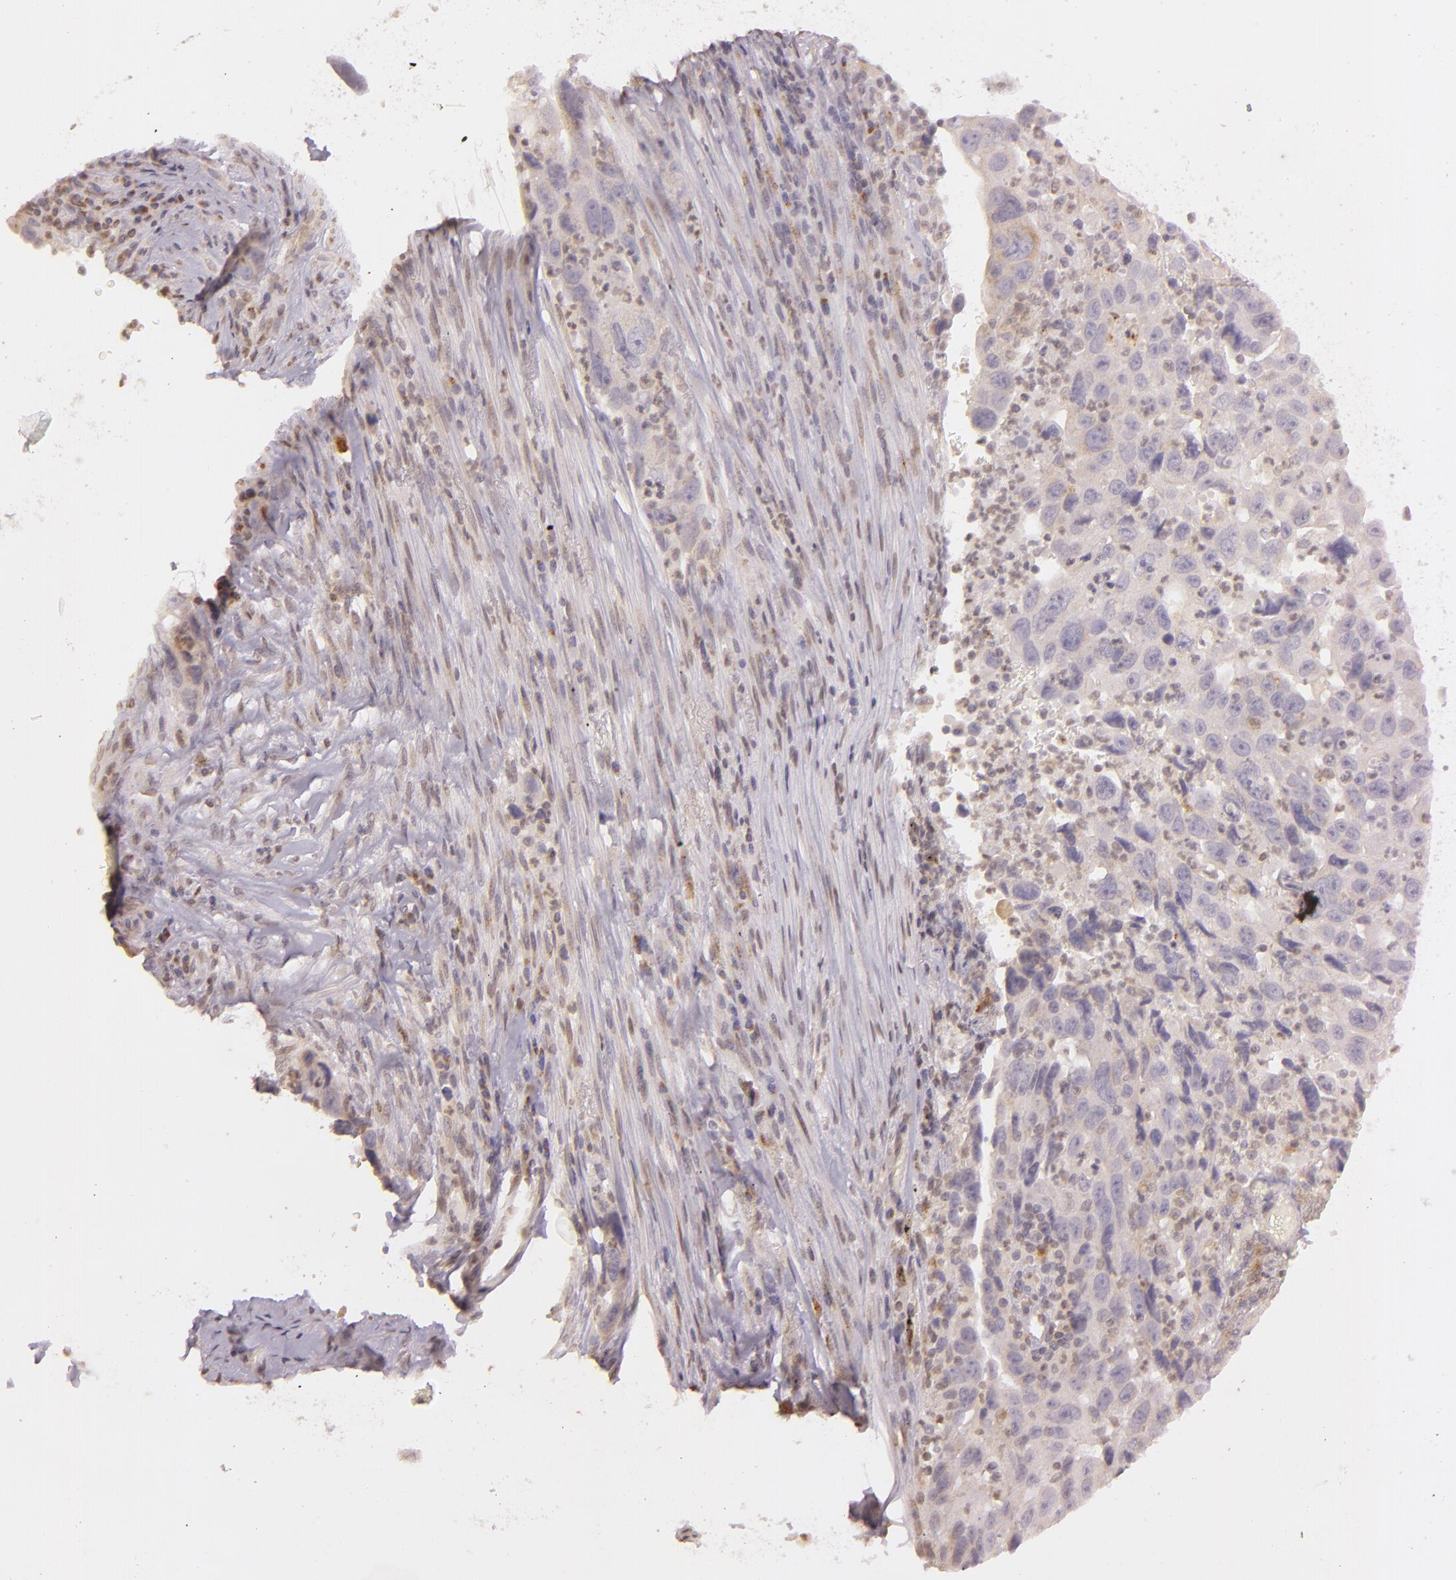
{"staining": {"intensity": "weak", "quantity": ">75%", "location": "cytoplasmic/membranous"}, "tissue": "lung cancer", "cell_type": "Tumor cells", "image_type": "cancer", "snomed": [{"axis": "morphology", "description": "Squamous cell carcinoma, NOS"}, {"axis": "topography", "description": "Lung"}], "caption": "Human lung squamous cell carcinoma stained for a protein (brown) displays weak cytoplasmic/membranous positive expression in approximately >75% of tumor cells.", "gene": "LGMN", "patient": {"sex": "male", "age": 64}}